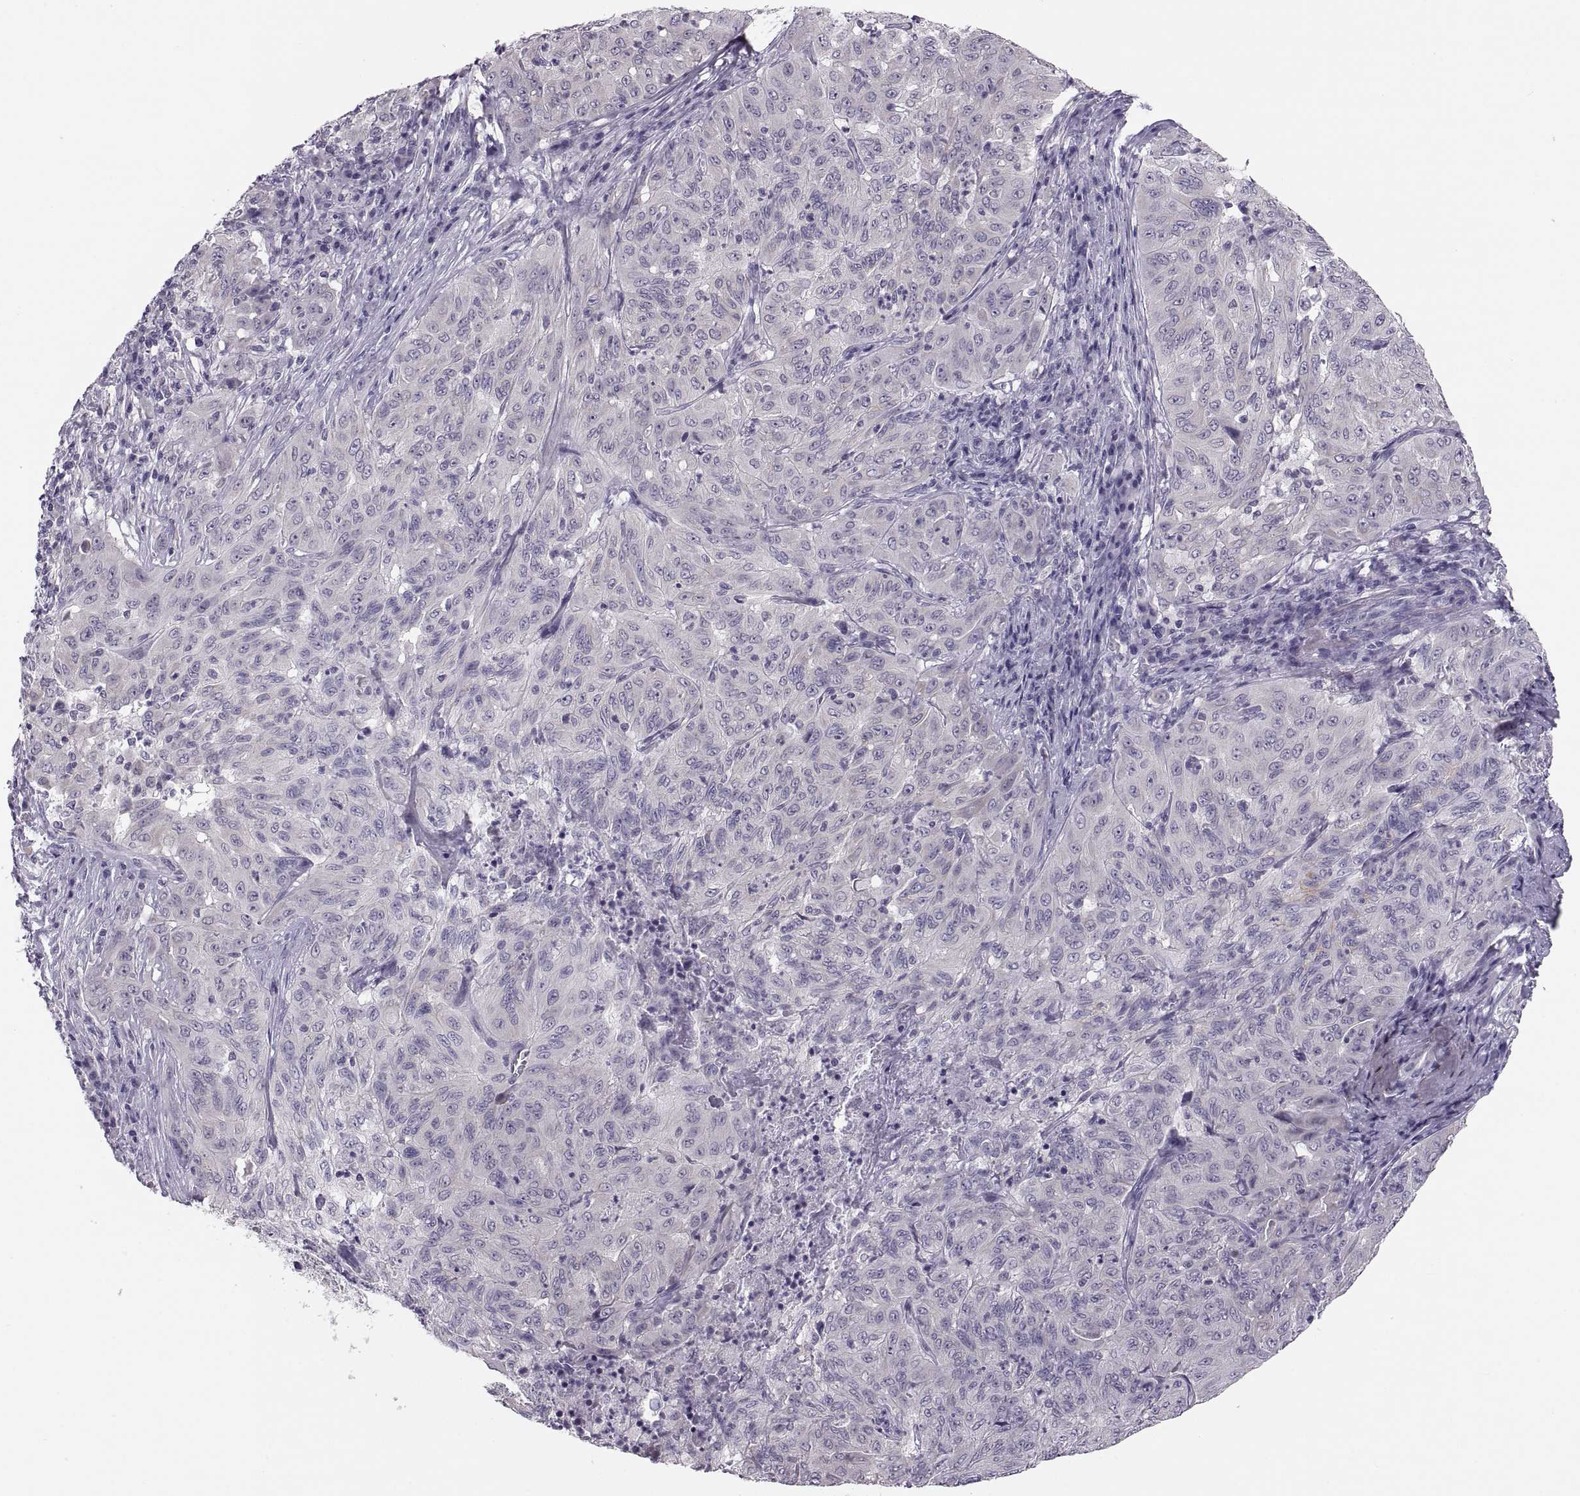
{"staining": {"intensity": "negative", "quantity": "none", "location": "none"}, "tissue": "pancreatic cancer", "cell_type": "Tumor cells", "image_type": "cancer", "snomed": [{"axis": "morphology", "description": "Adenocarcinoma, NOS"}, {"axis": "topography", "description": "Pancreas"}], "caption": "Protein analysis of adenocarcinoma (pancreatic) demonstrates no significant staining in tumor cells.", "gene": "ADH6", "patient": {"sex": "male", "age": 63}}